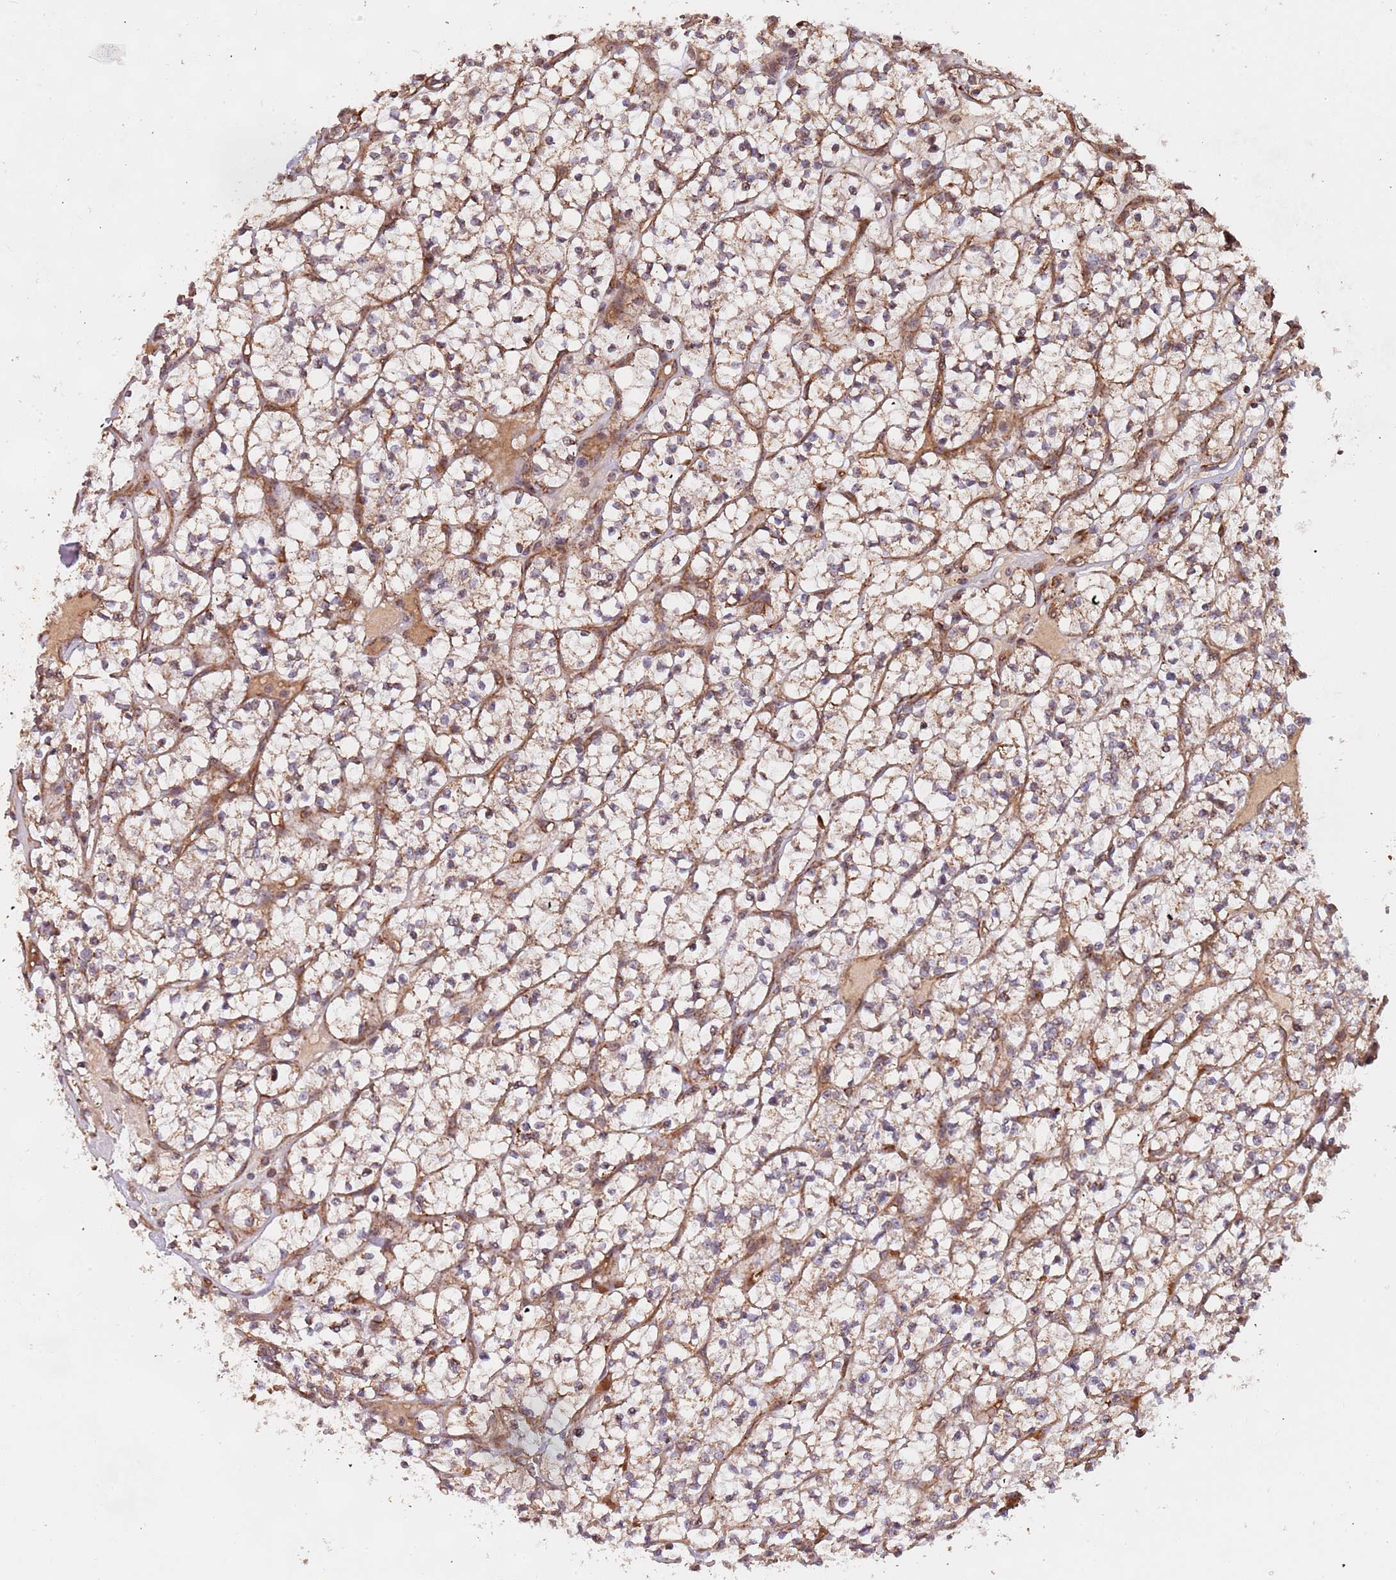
{"staining": {"intensity": "weak", "quantity": ">75%", "location": "cytoplasmic/membranous"}, "tissue": "renal cancer", "cell_type": "Tumor cells", "image_type": "cancer", "snomed": [{"axis": "morphology", "description": "Adenocarcinoma, NOS"}, {"axis": "topography", "description": "Kidney"}], "caption": "The micrograph demonstrates staining of adenocarcinoma (renal), revealing weak cytoplasmic/membranous protein positivity (brown color) within tumor cells. (DAB IHC, brown staining for protein, blue staining for nuclei).", "gene": "DCHS1", "patient": {"sex": "female", "age": 64}}